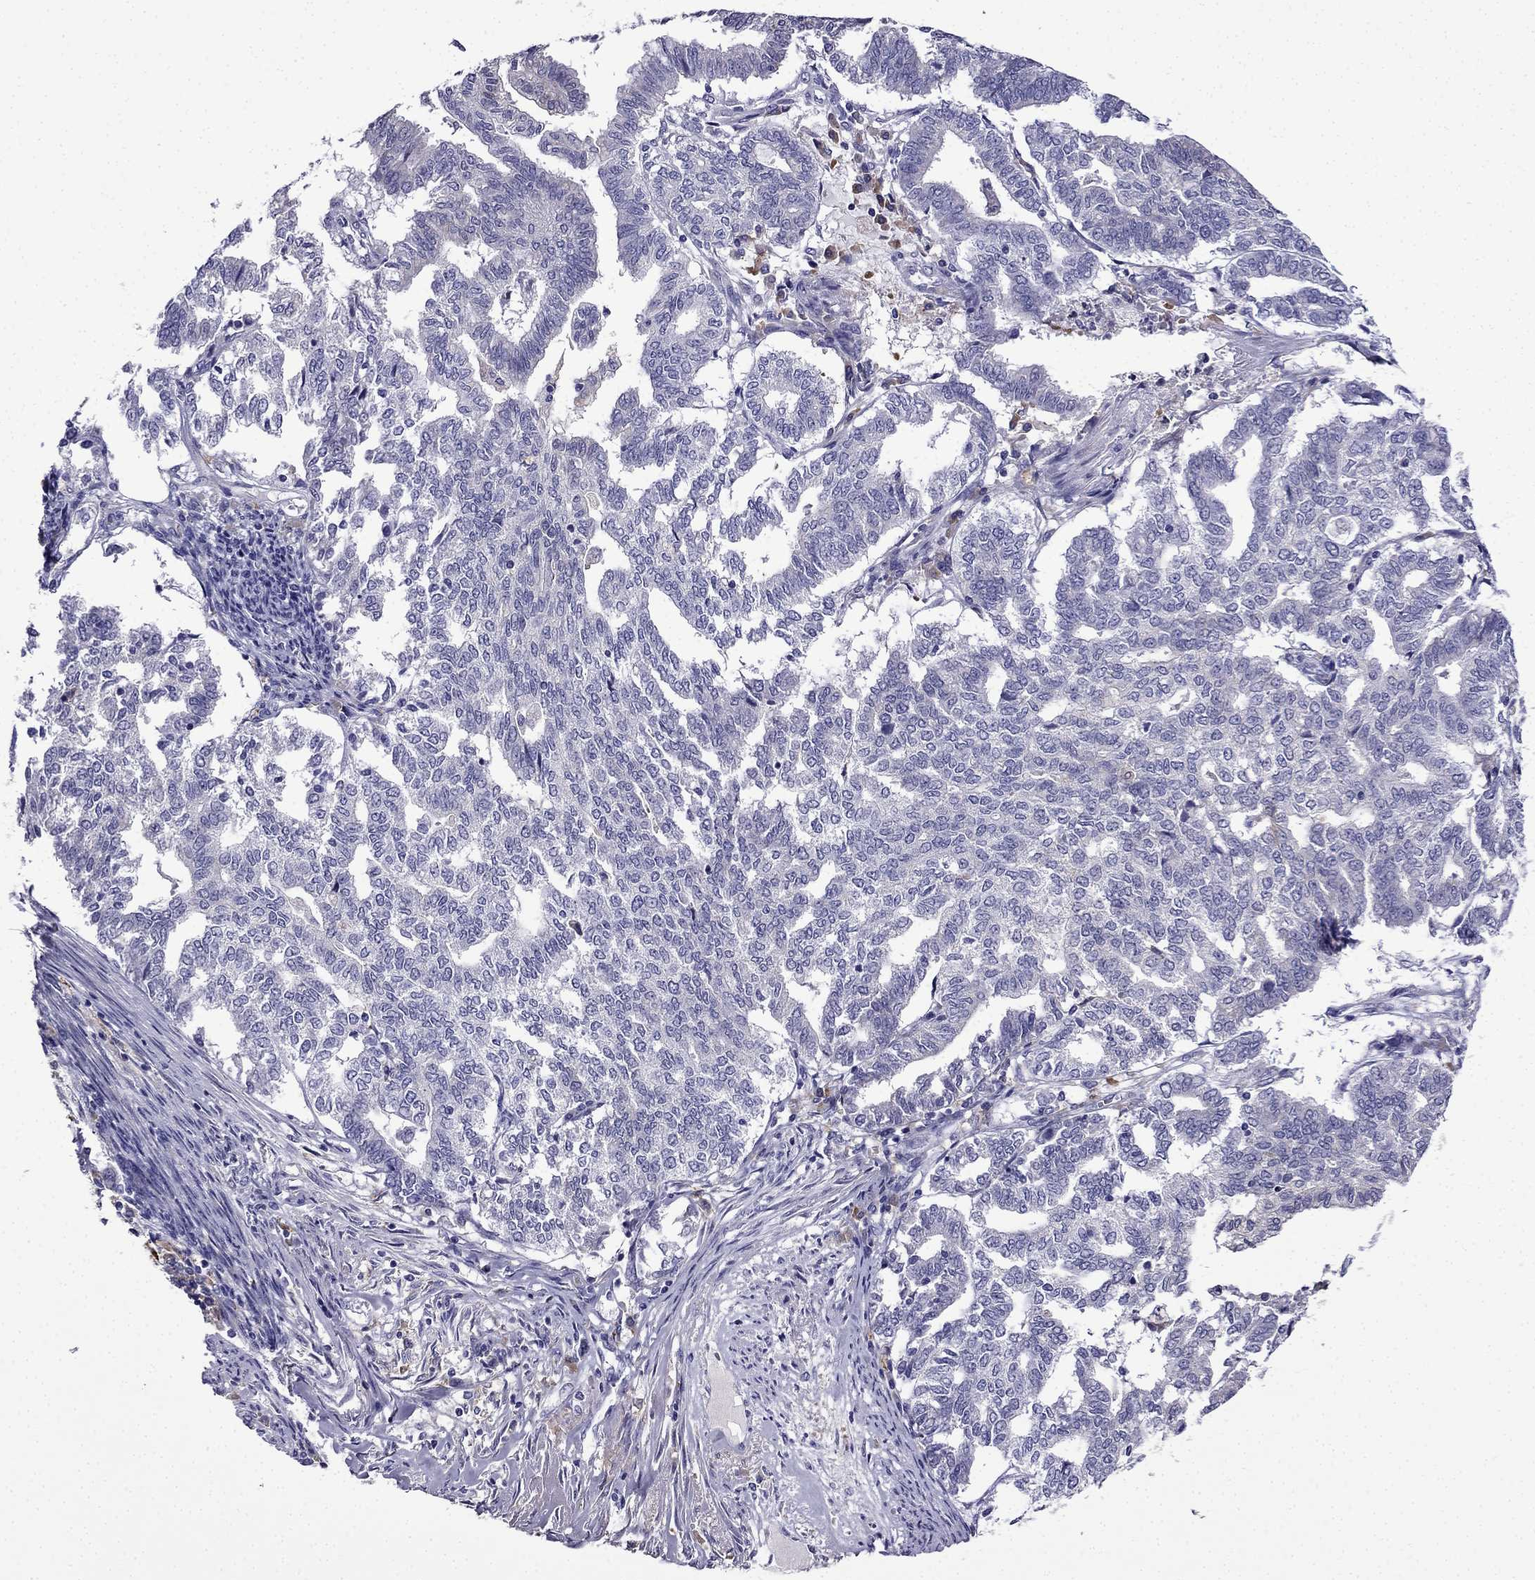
{"staining": {"intensity": "negative", "quantity": "none", "location": "none"}, "tissue": "endometrial cancer", "cell_type": "Tumor cells", "image_type": "cancer", "snomed": [{"axis": "morphology", "description": "Adenocarcinoma, NOS"}, {"axis": "topography", "description": "Endometrium"}], "caption": "This is an IHC image of human adenocarcinoma (endometrial). There is no positivity in tumor cells.", "gene": "TSSK4", "patient": {"sex": "female", "age": 79}}